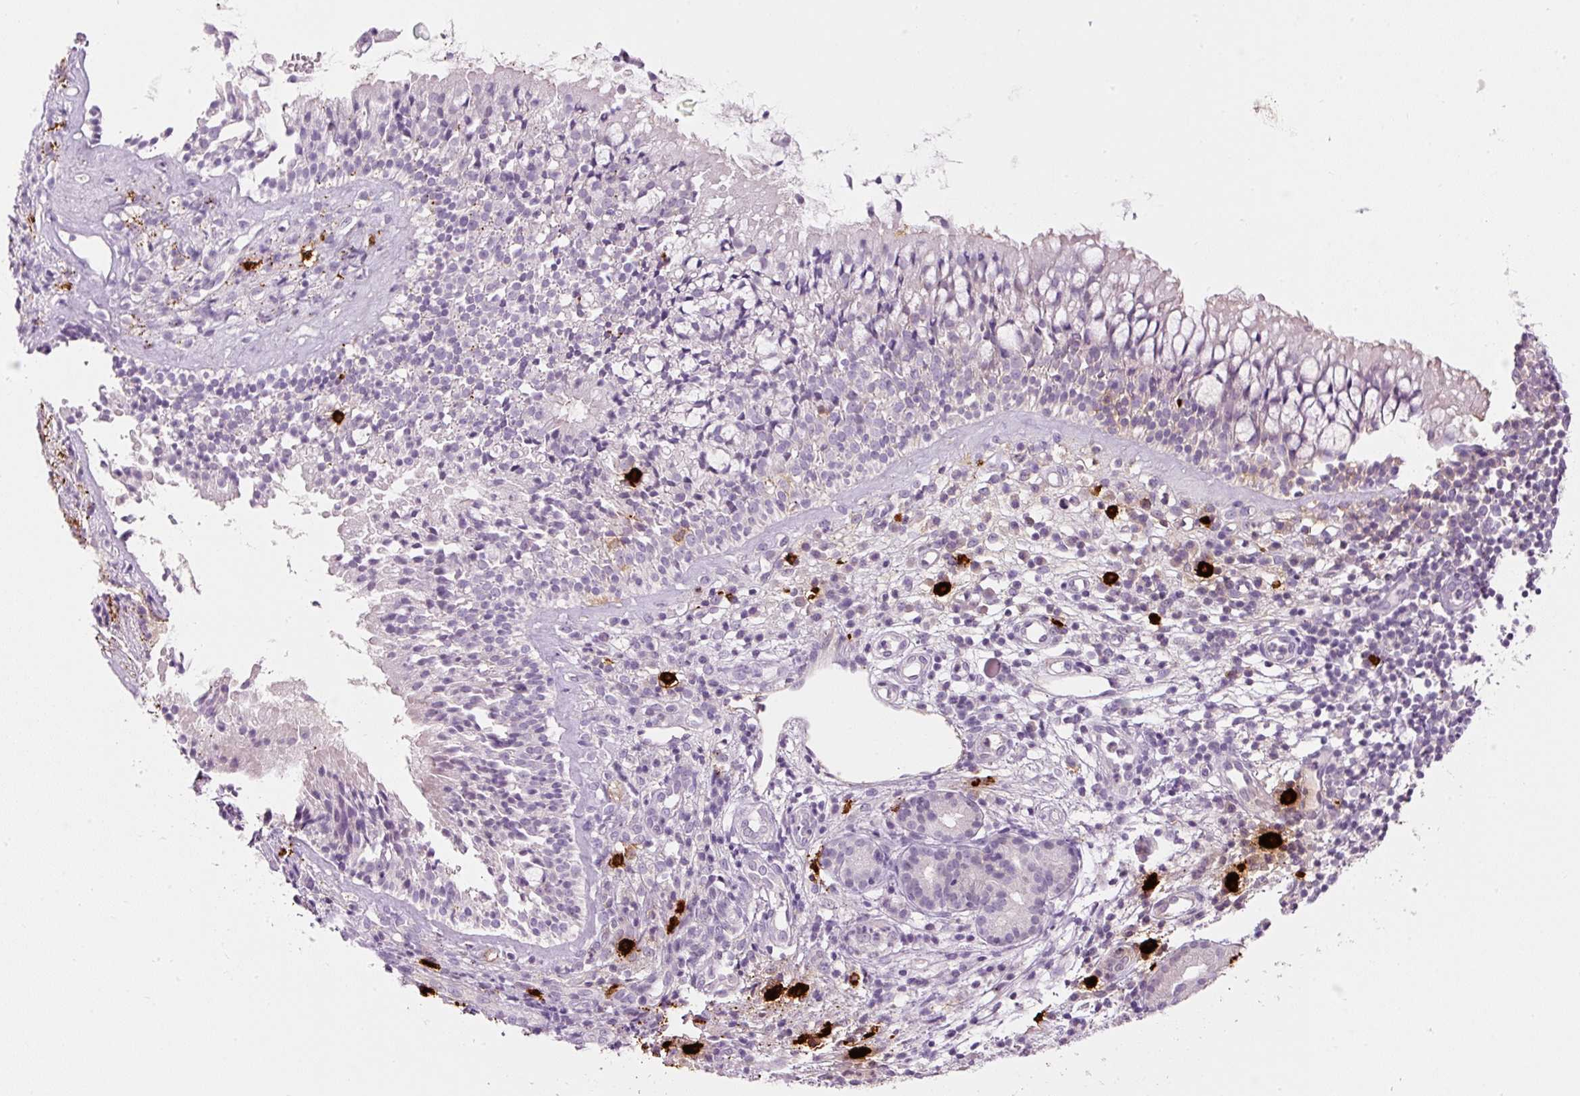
{"staining": {"intensity": "negative", "quantity": "none", "location": "none"}, "tissue": "nasopharynx", "cell_type": "Respiratory epithelial cells", "image_type": "normal", "snomed": [{"axis": "morphology", "description": "Normal tissue, NOS"}, {"axis": "topography", "description": "Nasopharynx"}], "caption": "Immunohistochemical staining of normal nasopharynx shows no significant positivity in respiratory epithelial cells. The staining is performed using DAB brown chromogen with nuclei counter-stained in using hematoxylin.", "gene": "CMA1", "patient": {"sex": "female", "age": 62}}